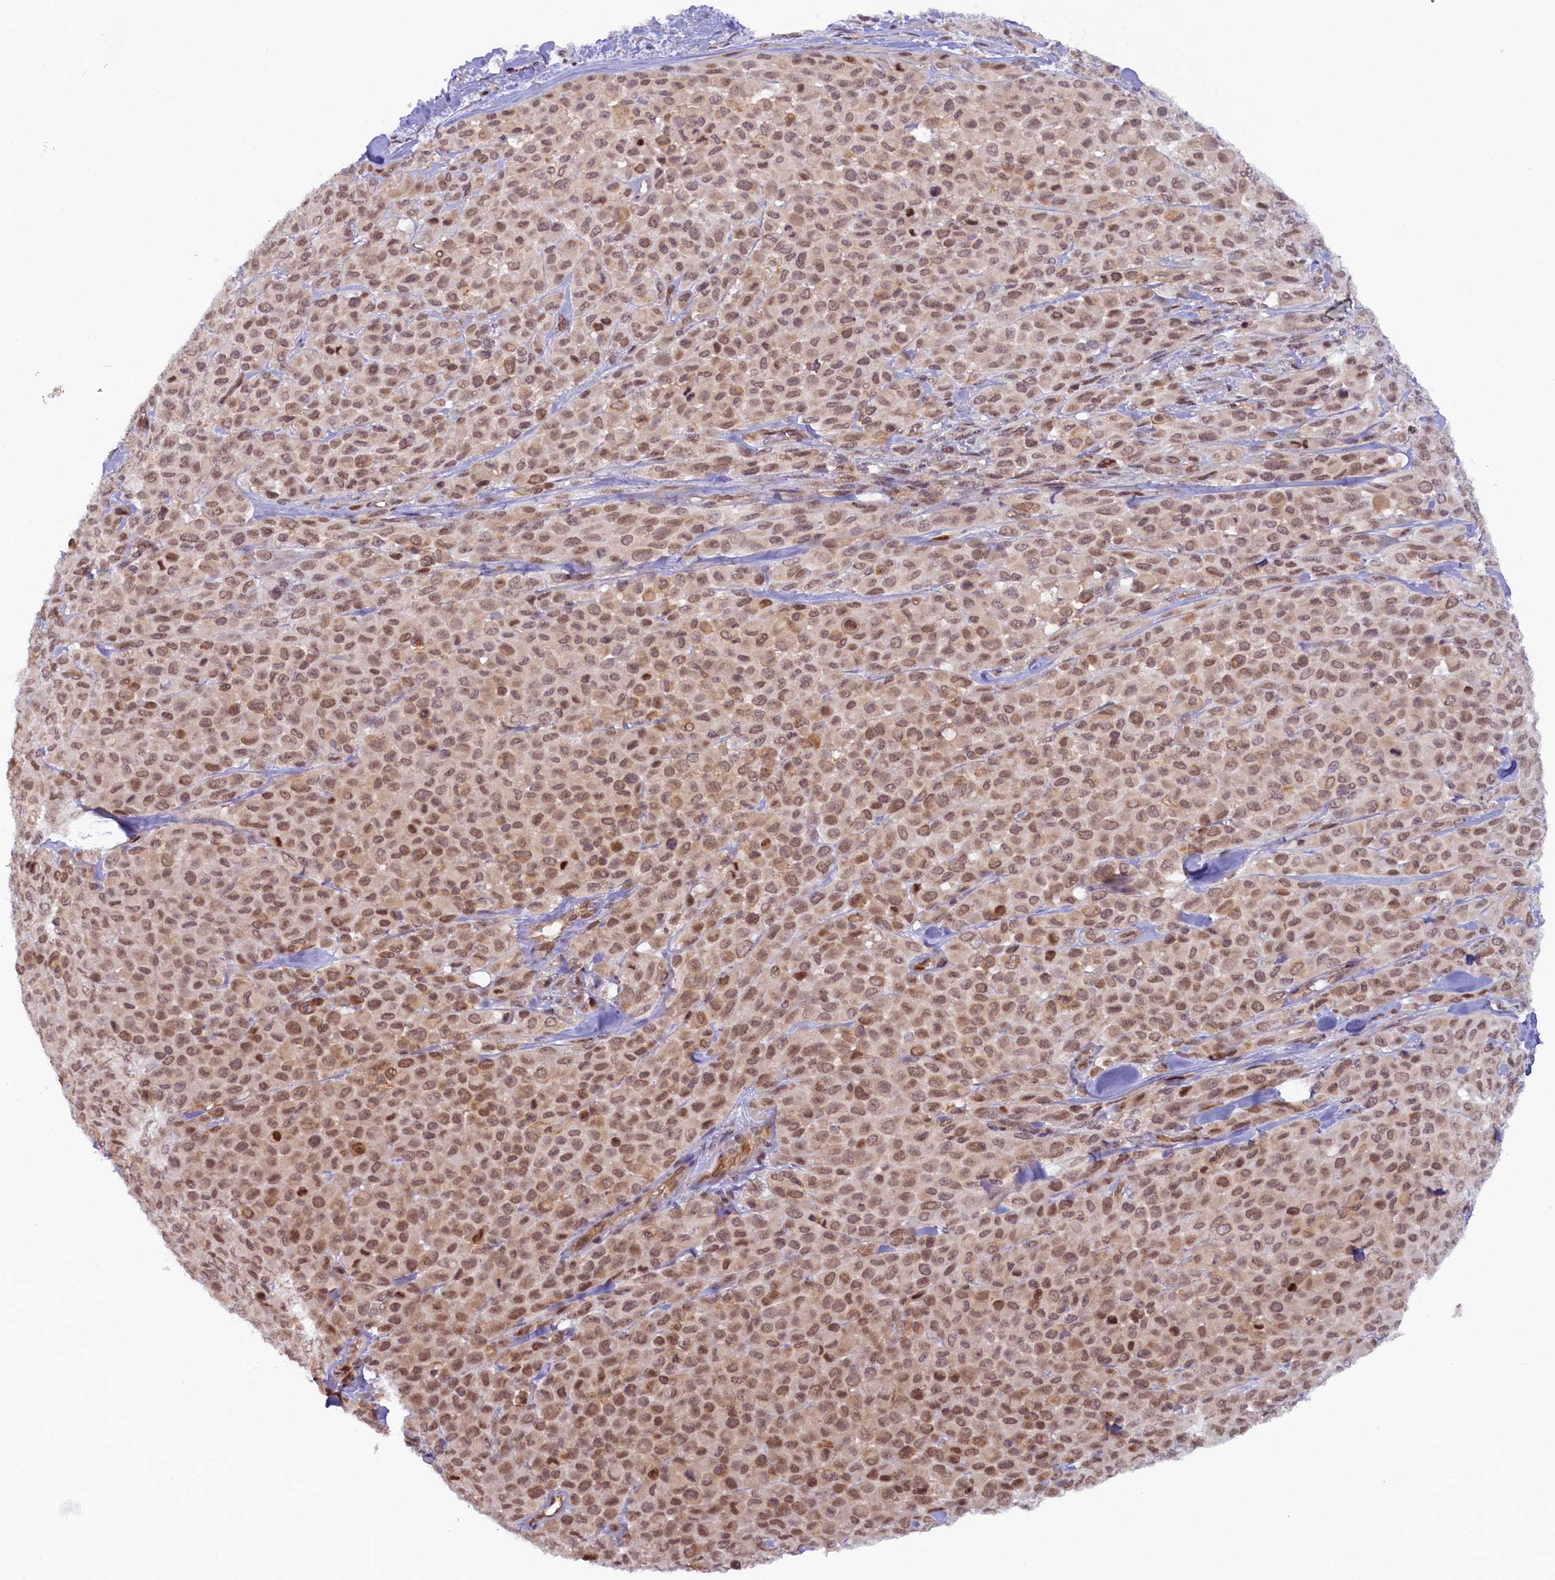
{"staining": {"intensity": "moderate", "quantity": ">75%", "location": "nuclear"}, "tissue": "melanoma", "cell_type": "Tumor cells", "image_type": "cancer", "snomed": [{"axis": "morphology", "description": "Malignant melanoma, Metastatic site"}, {"axis": "topography", "description": "Skin"}], "caption": "High-magnification brightfield microscopy of melanoma stained with DAB (brown) and counterstained with hematoxylin (blue). tumor cells exhibit moderate nuclear positivity is present in about>75% of cells.", "gene": "FCHO1", "patient": {"sex": "female", "age": 81}}